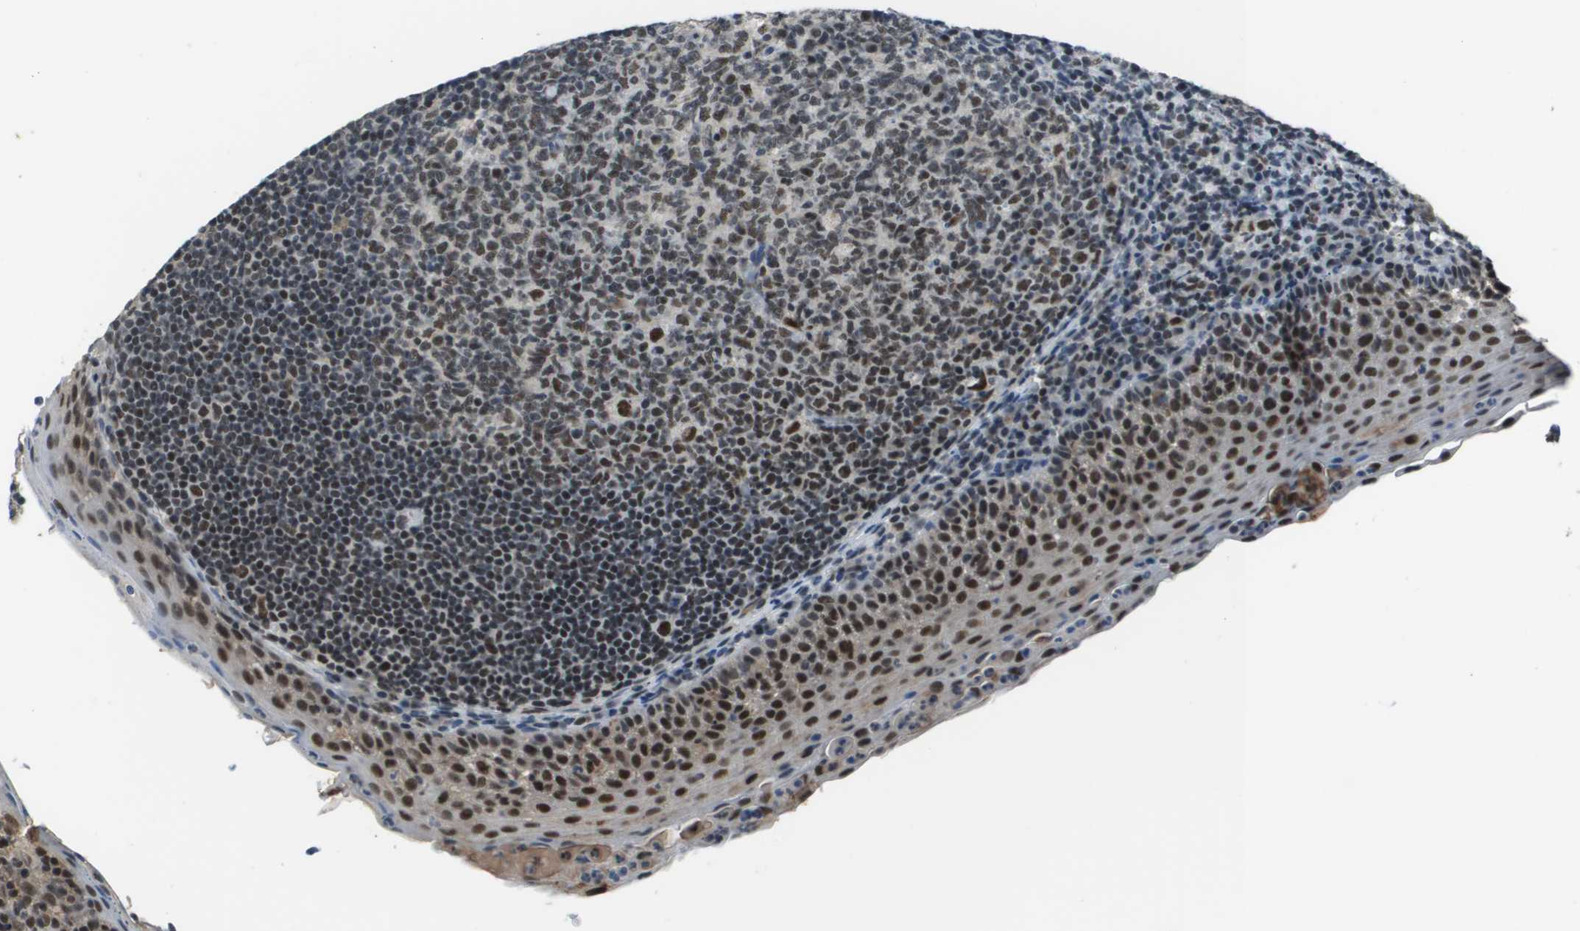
{"staining": {"intensity": "moderate", "quantity": ">75%", "location": "nuclear"}, "tissue": "tonsil", "cell_type": "Germinal center cells", "image_type": "normal", "snomed": [{"axis": "morphology", "description": "Normal tissue, NOS"}, {"axis": "topography", "description": "Tonsil"}], "caption": "This image demonstrates immunohistochemistry (IHC) staining of benign human tonsil, with medium moderate nuclear positivity in approximately >75% of germinal center cells.", "gene": "THRAP3", "patient": {"sex": "male", "age": 17}}